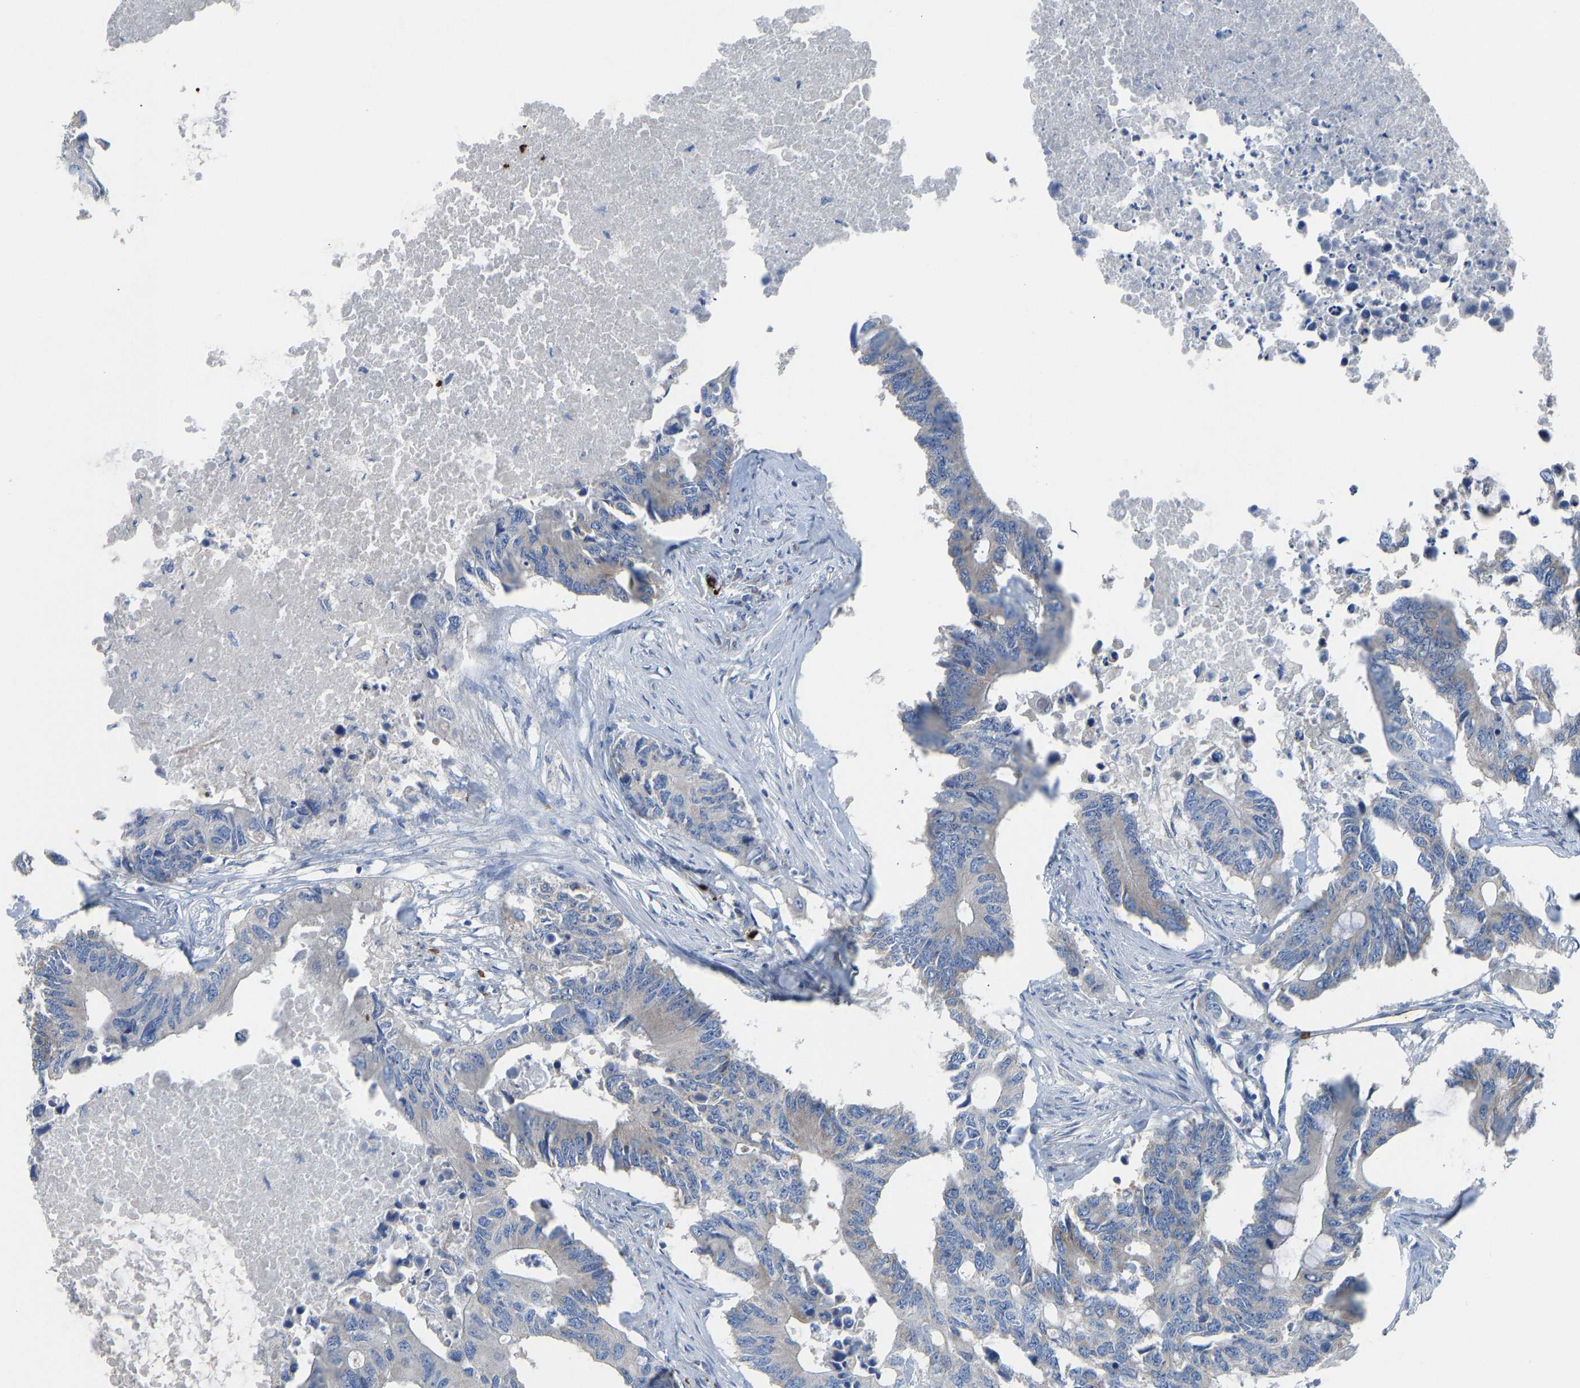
{"staining": {"intensity": "negative", "quantity": "none", "location": "none"}, "tissue": "colorectal cancer", "cell_type": "Tumor cells", "image_type": "cancer", "snomed": [{"axis": "morphology", "description": "Adenocarcinoma, NOS"}, {"axis": "topography", "description": "Colon"}], "caption": "Tumor cells are negative for protein expression in human colorectal adenocarcinoma.", "gene": "PIGS", "patient": {"sex": "male", "age": 71}}